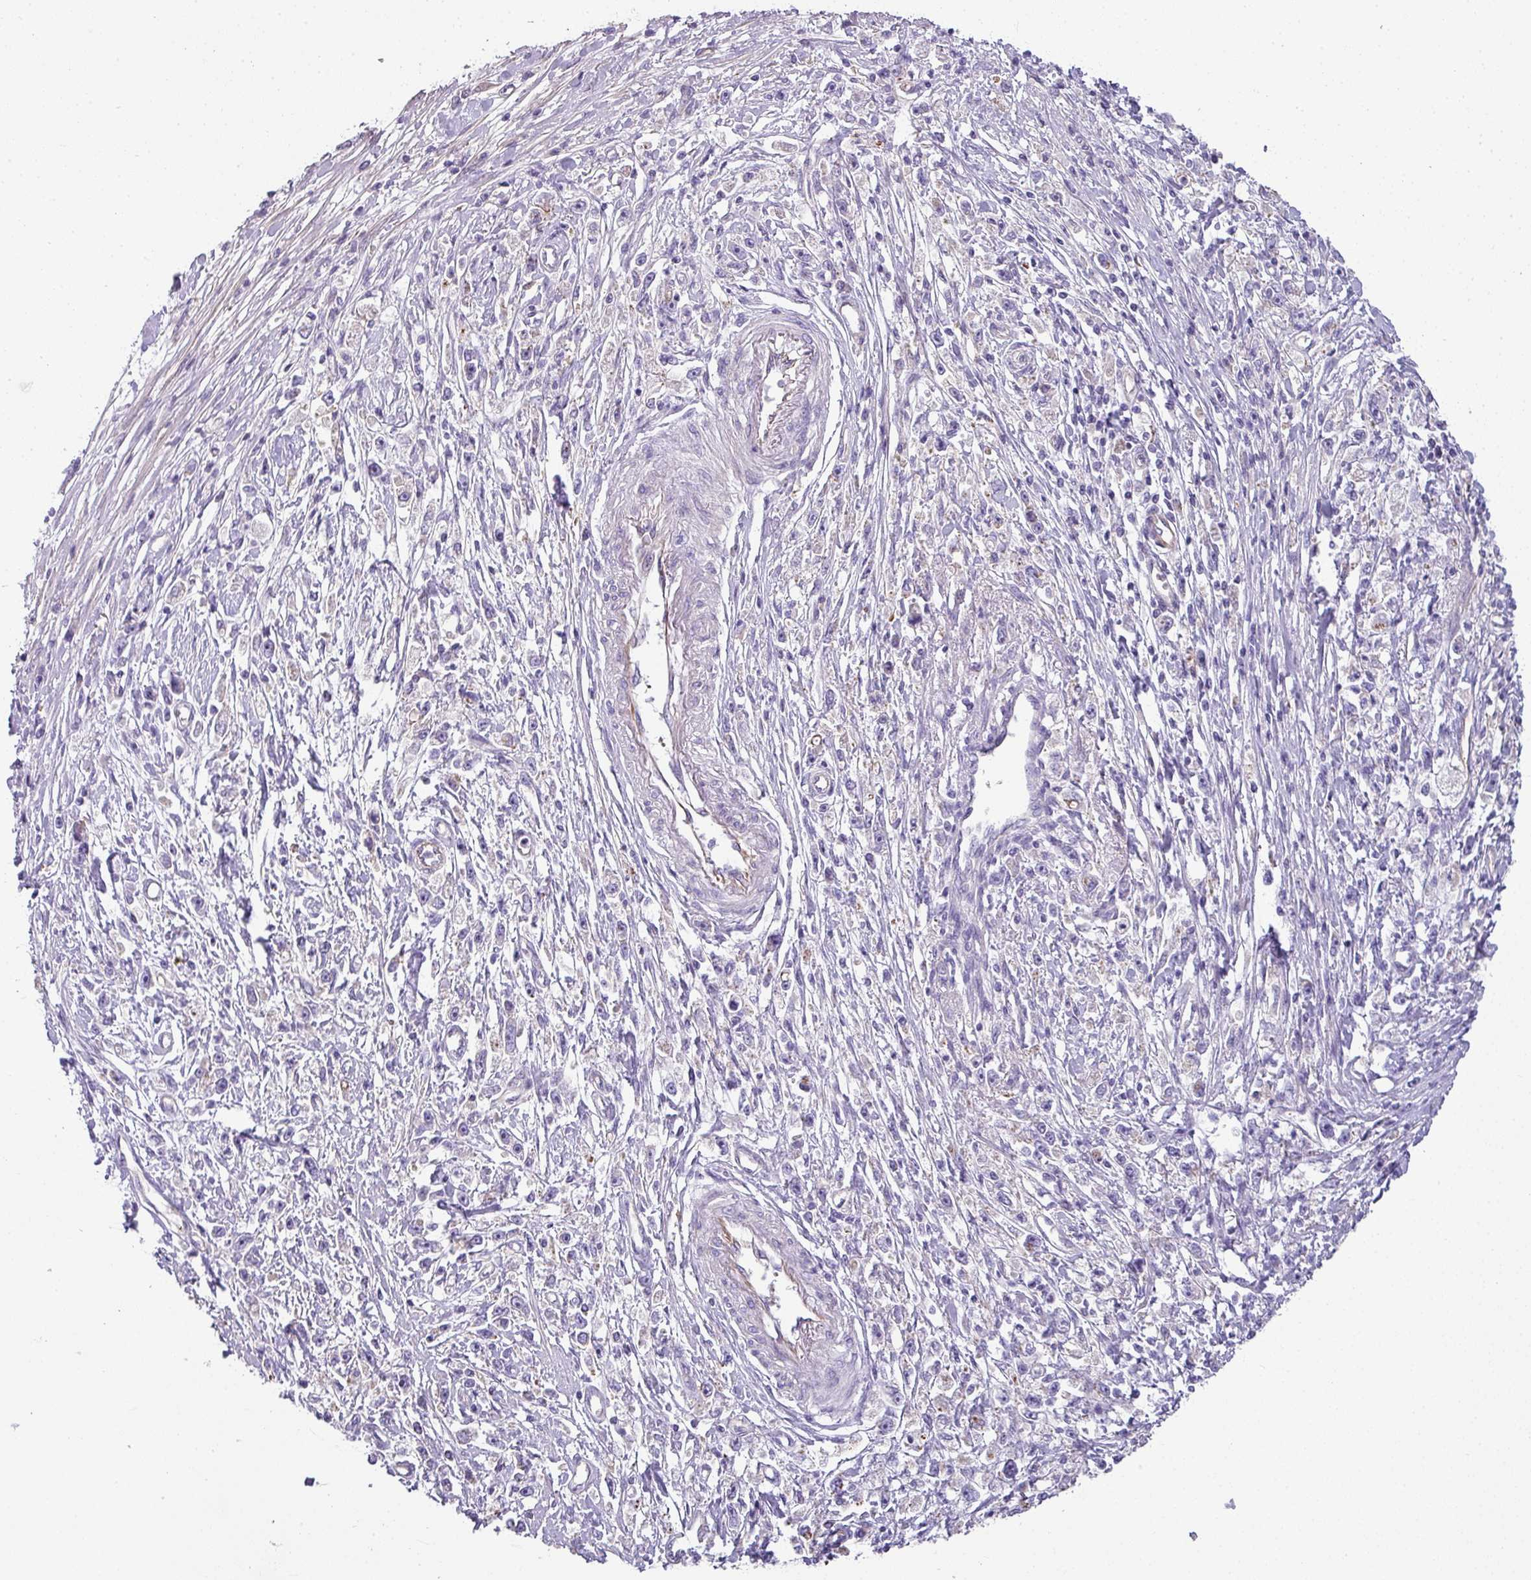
{"staining": {"intensity": "negative", "quantity": "none", "location": "none"}, "tissue": "stomach cancer", "cell_type": "Tumor cells", "image_type": "cancer", "snomed": [{"axis": "morphology", "description": "Adenocarcinoma, NOS"}, {"axis": "topography", "description": "Stomach"}], "caption": "IHC of stomach cancer shows no positivity in tumor cells.", "gene": "PALS2", "patient": {"sex": "female", "age": 59}}